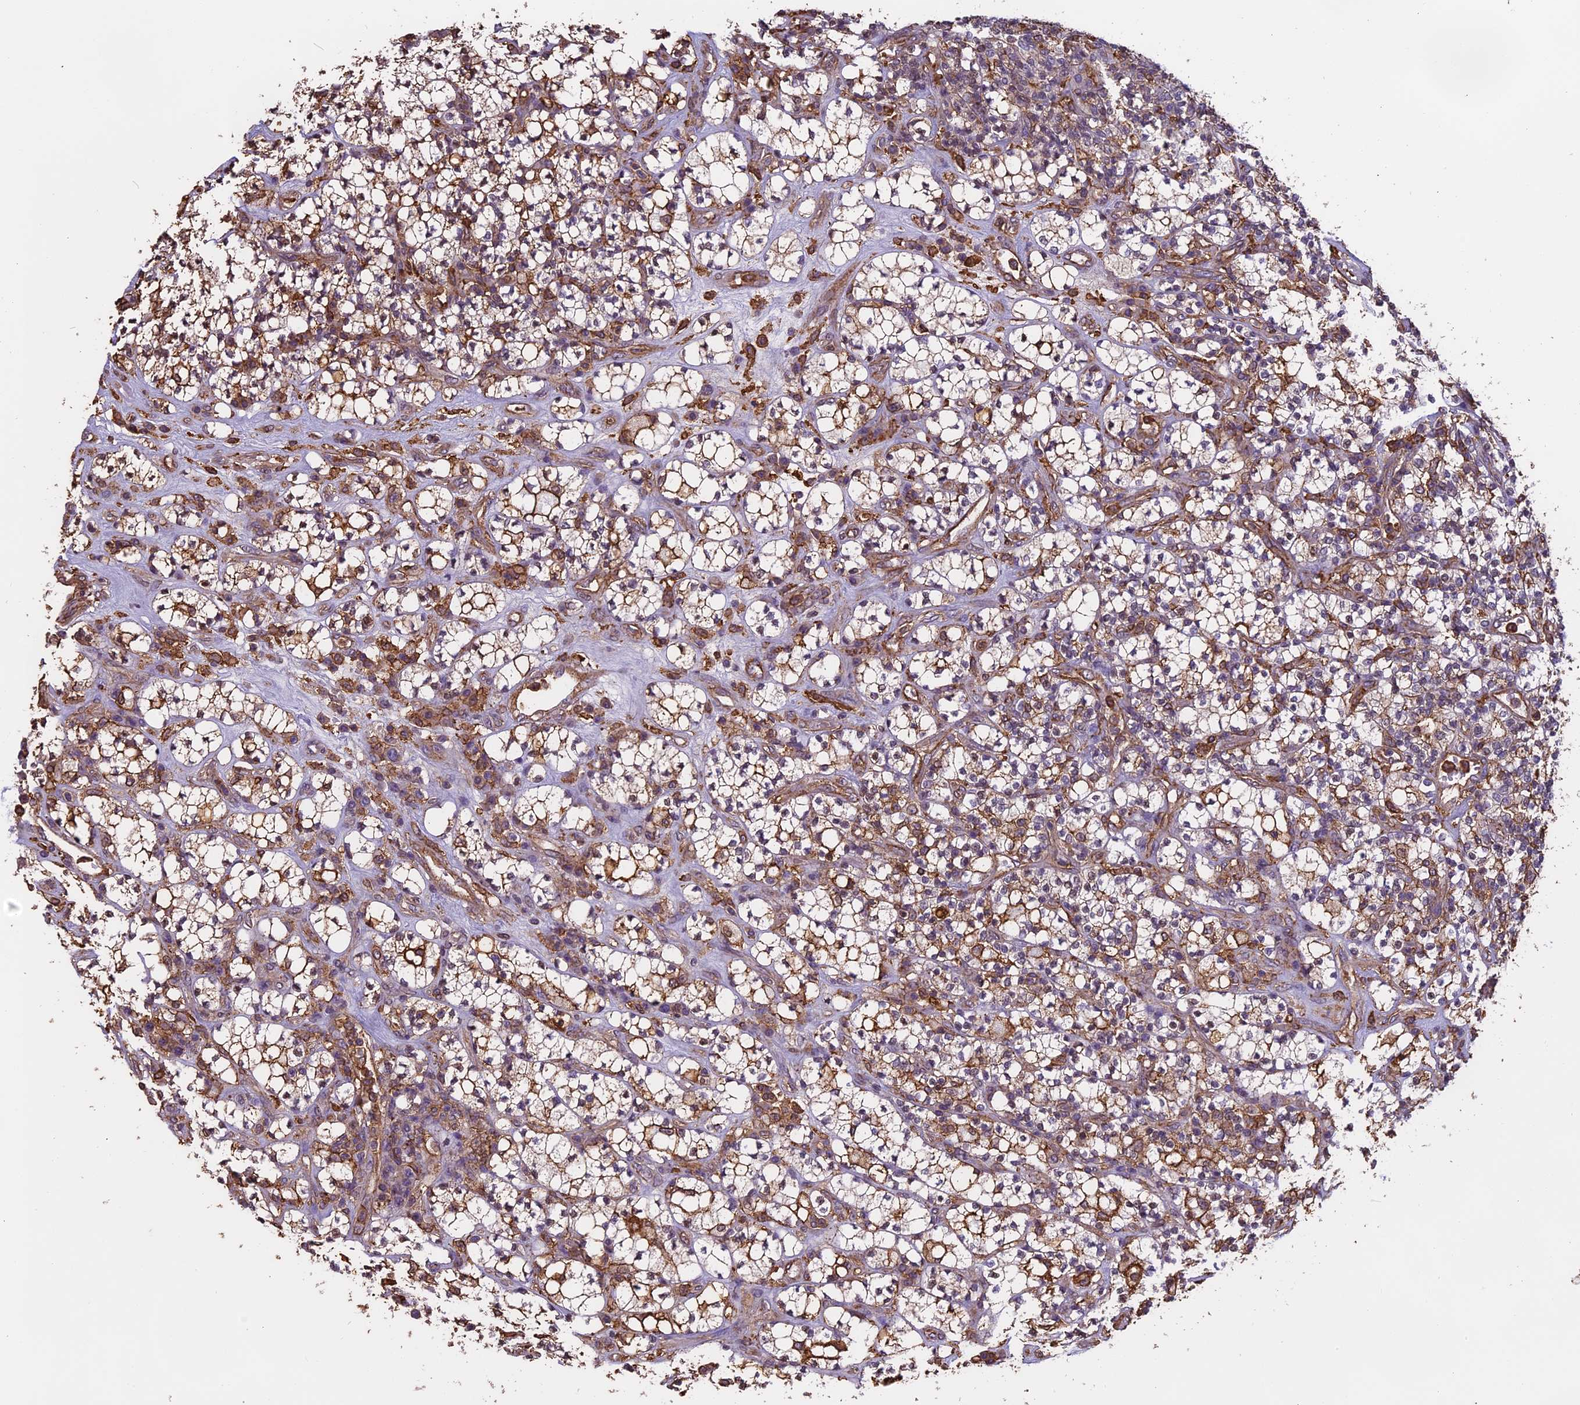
{"staining": {"intensity": "moderate", "quantity": ">75%", "location": "cytoplasmic/membranous"}, "tissue": "renal cancer", "cell_type": "Tumor cells", "image_type": "cancer", "snomed": [{"axis": "morphology", "description": "Adenocarcinoma, NOS"}, {"axis": "topography", "description": "Kidney"}], "caption": "Brown immunohistochemical staining in adenocarcinoma (renal) displays moderate cytoplasmic/membranous staining in about >75% of tumor cells.", "gene": "TMEM255B", "patient": {"sex": "male", "age": 77}}